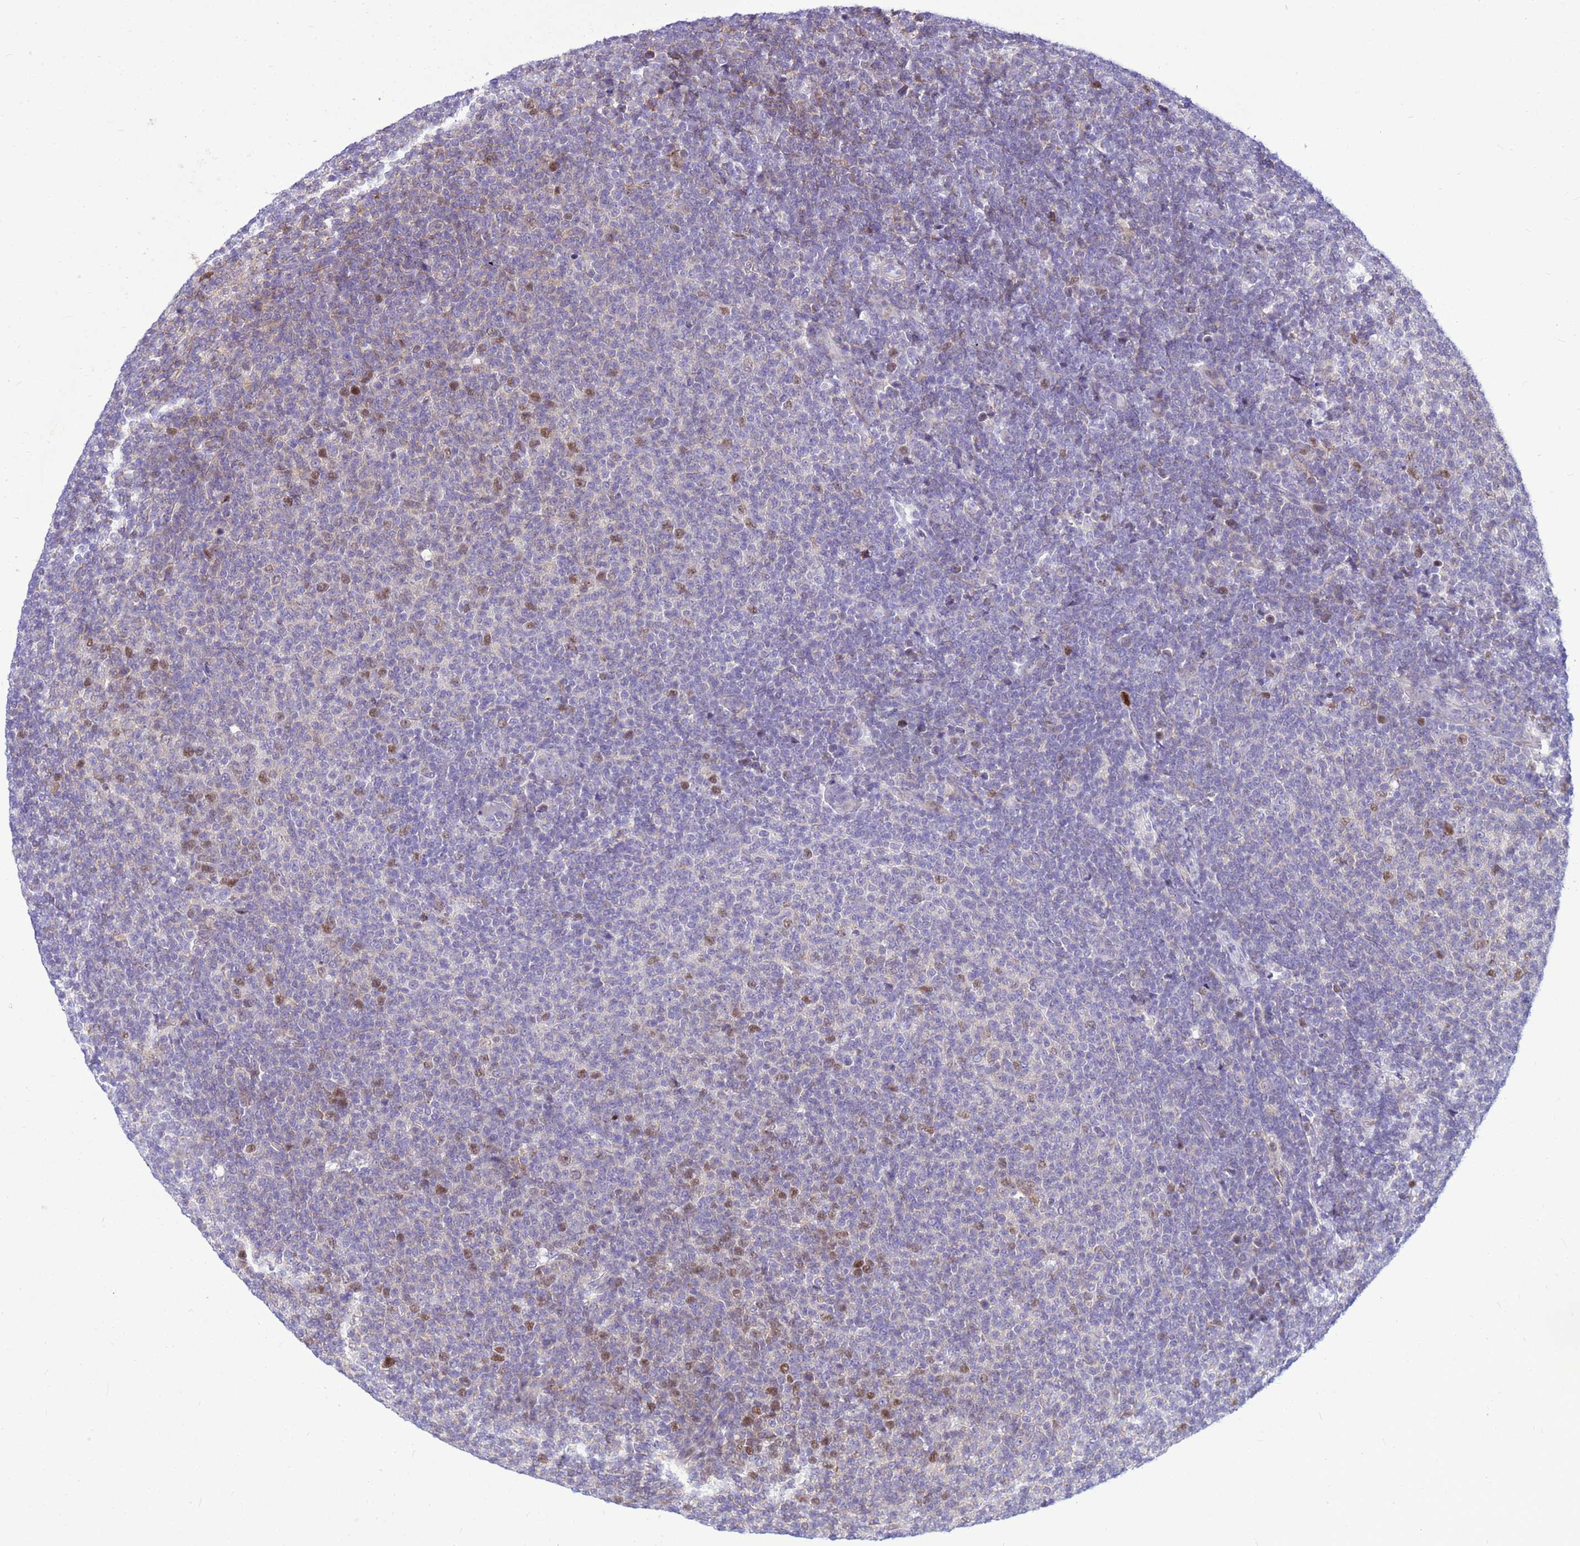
{"staining": {"intensity": "moderate", "quantity": "<25%", "location": "nuclear"}, "tissue": "lymphoma", "cell_type": "Tumor cells", "image_type": "cancer", "snomed": [{"axis": "morphology", "description": "Malignant lymphoma, non-Hodgkin's type, Low grade"}, {"axis": "topography", "description": "Lymph node"}], "caption": "A micrograph of lymphoma stained for a protein reveals moderate nuclear brown staining in tumor cells.", "gene": "ADAMTS7", "patient": {"sex": "male", "age": 66}}